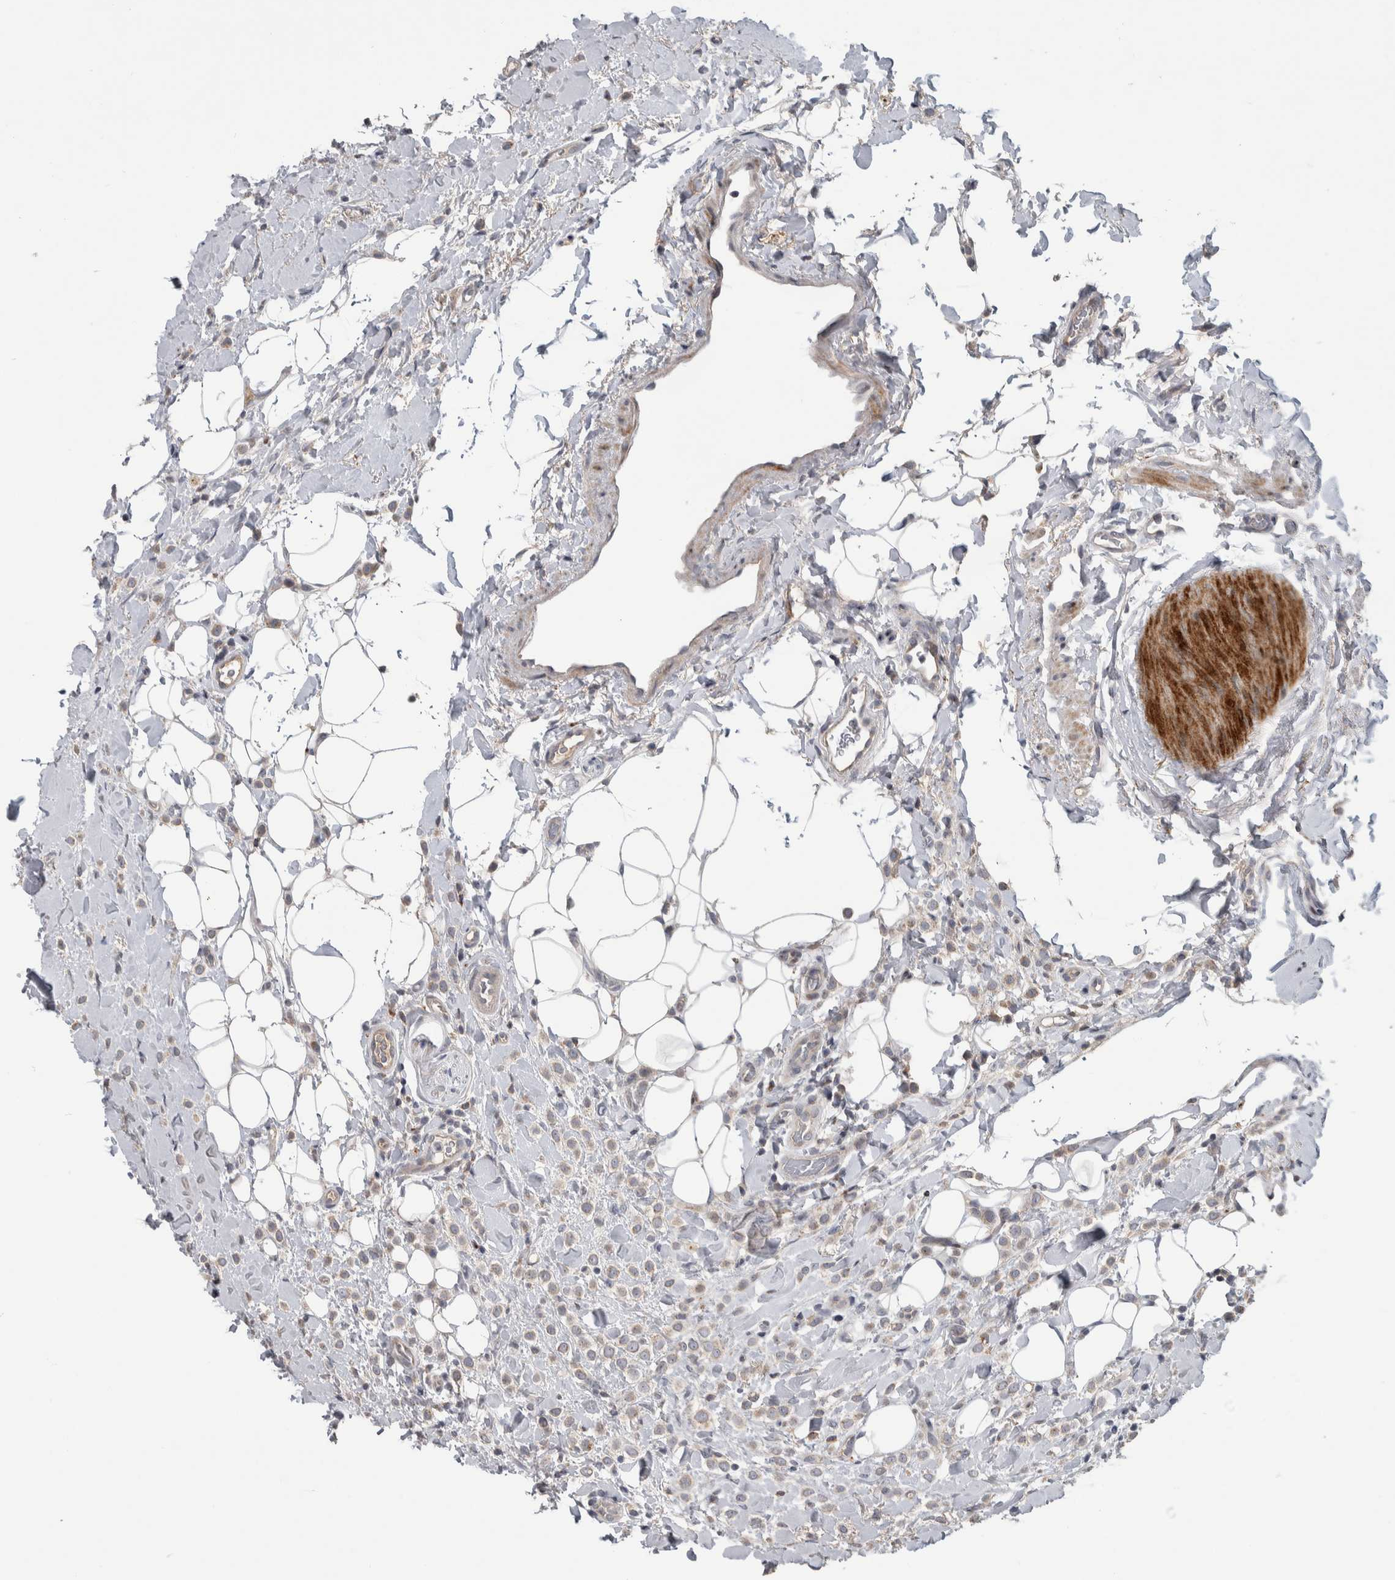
{"staining": {"intensity": "weak", "quantity": "<25%", "location": "cytoplasmic/membranous"}, "tissue": "breast cancer", "cell_type": "Tumor cells", "image_type": "cancer", "snomed": [{"axis": "morphology", "description": "Normal tissue, NOS"}, {"axis": "morphology", "description": "Lobular carcinoma"}, {"axis": "topography", "description": "Breast"}], "caption": "Immunohistochemistry of human breast lobular carcinoma exhibits no positivity in tumor cells.", "gene": "FAM83G", "patient": {"sex": "female", "age": 50}}